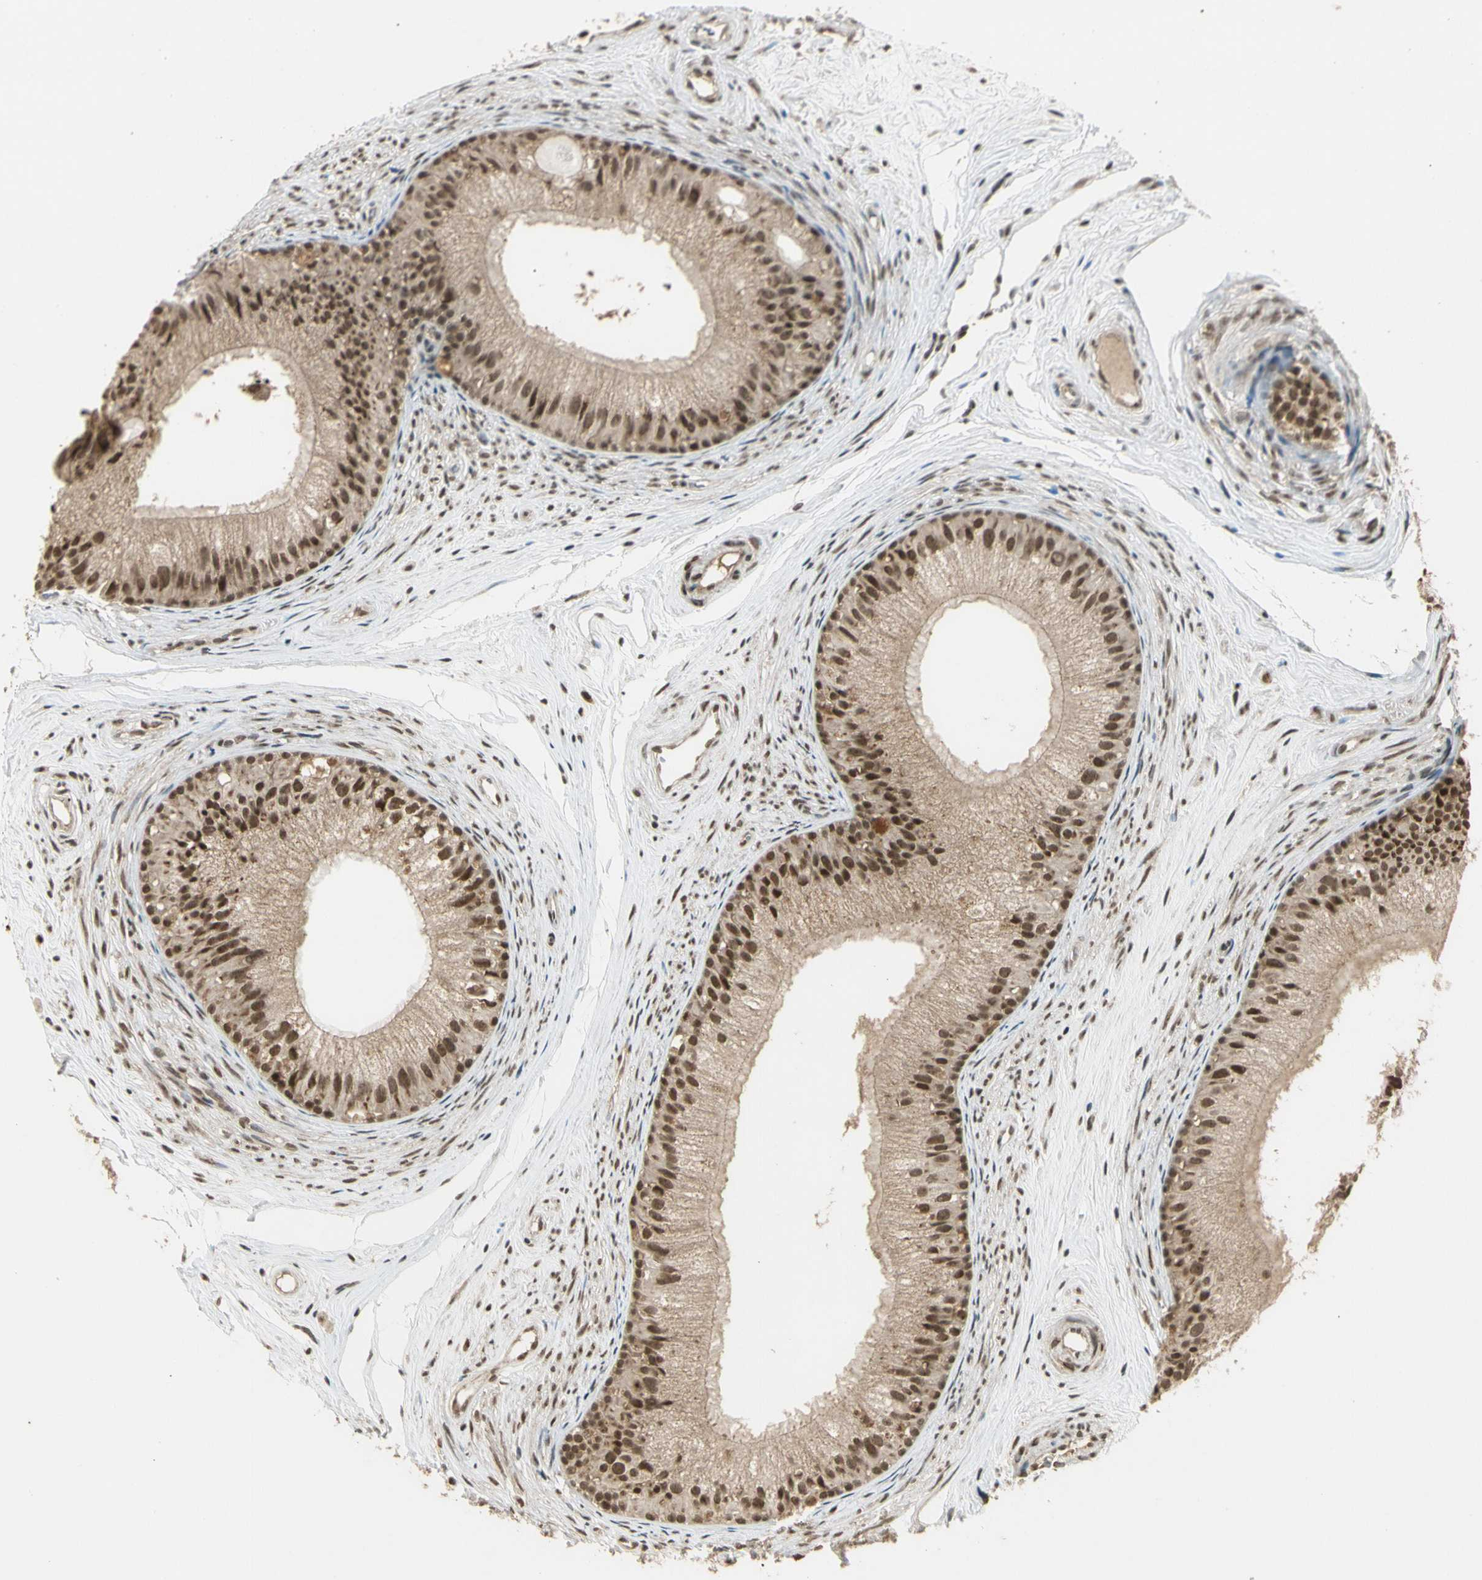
{"staining": {"intensity": "moderate", "quantity": ">75%", "location": "cytoplasmic/membranous,nuclear"}, "tissue": "epididymis", "cell_type": "Glandular cells", "image_type": "normal", "snomed": [{"axis": "morphology", "description": "Normal tissue, NOS"}, {"axis": "topography", "description": "Epididymis"}], "caption": "Immunohistochemical staining of benign epididymis reveals moderate cytoplasmic/membranous,nuclear protein positivity in approximately >75% of glandular cells.", "gene": "ZNF135", "patient": {"sex": "male", "age": 56}}